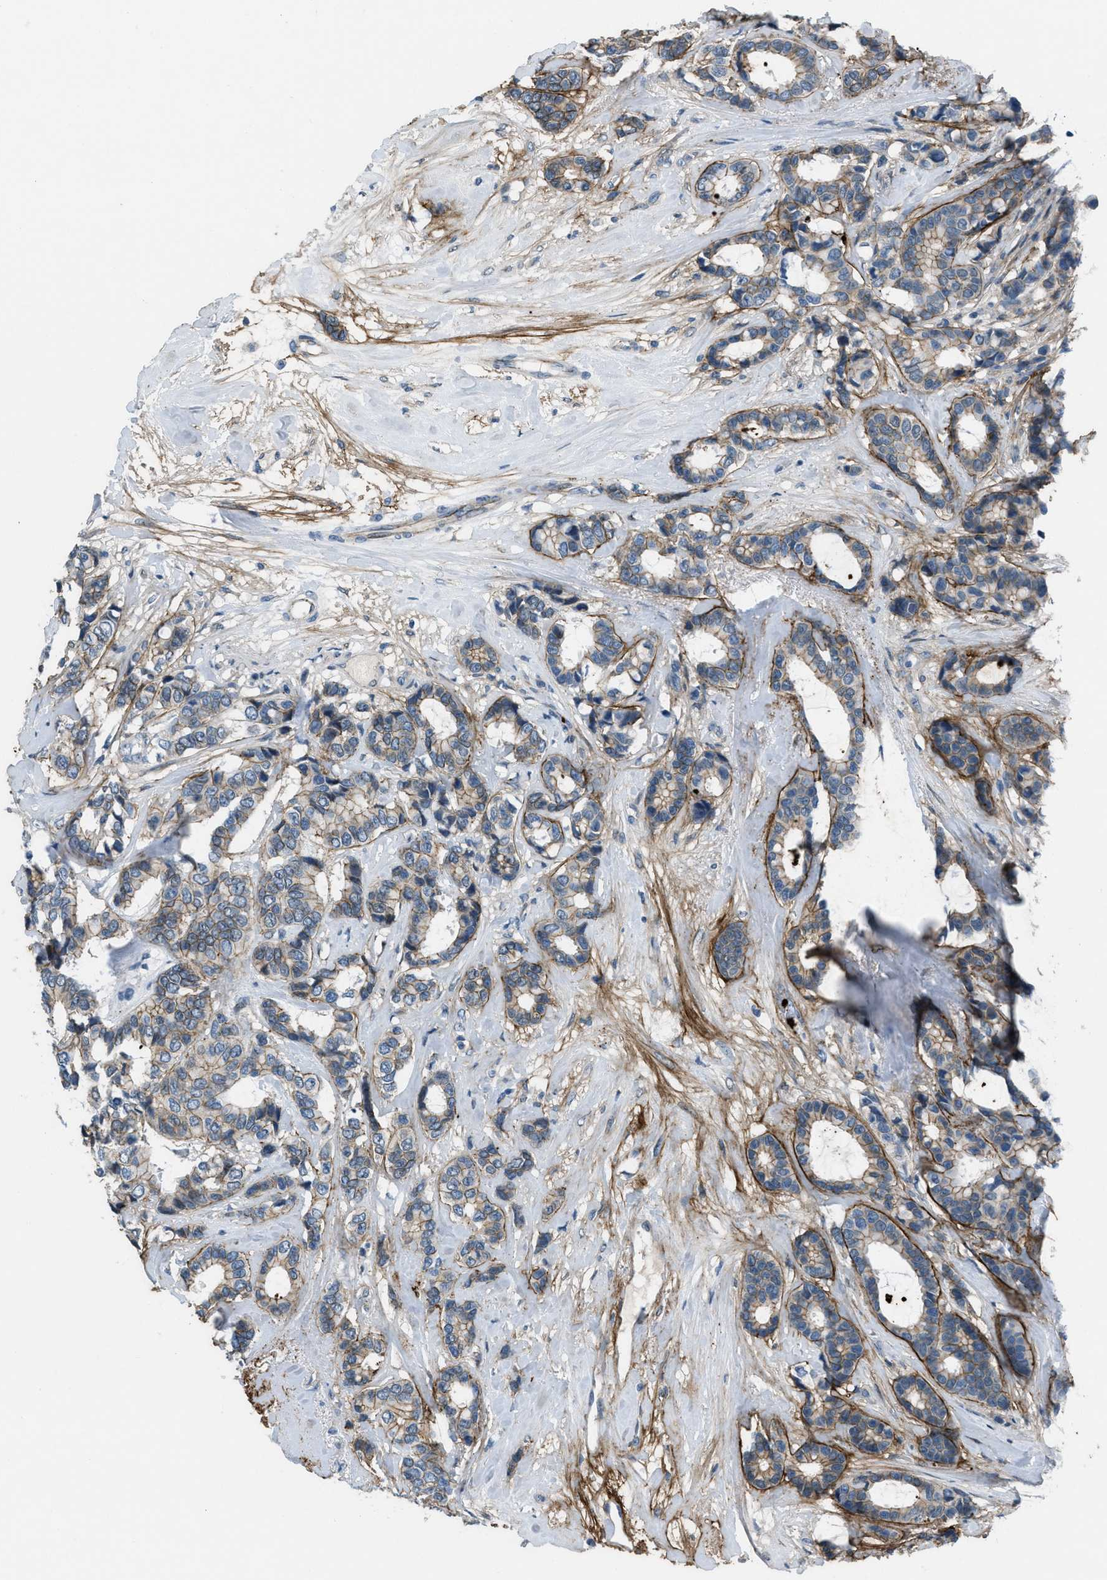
{"staining": {"intensity": "weak", "quantity": "25%-75%", "location": "cytoplasmic/membranous"}, "tissue": "breast cancer", "cell_type": "Tumor cells", "image_type": "cancer", "snomed": [{"axis": "morphology", "description": "Duct carcinoma"}, {"axis": "topography", "description": "Breast"}], "caption": "Breast cancer stained for a protein shows weak cytoplasmic/membranous positivity in tumor cells. (Stains: DAB in brown, nuclei in blue, Microscopy: brightfield microscopy at high magnification).", "gene": "FBN1", "patient": {"sex": "female", "age": 87}}